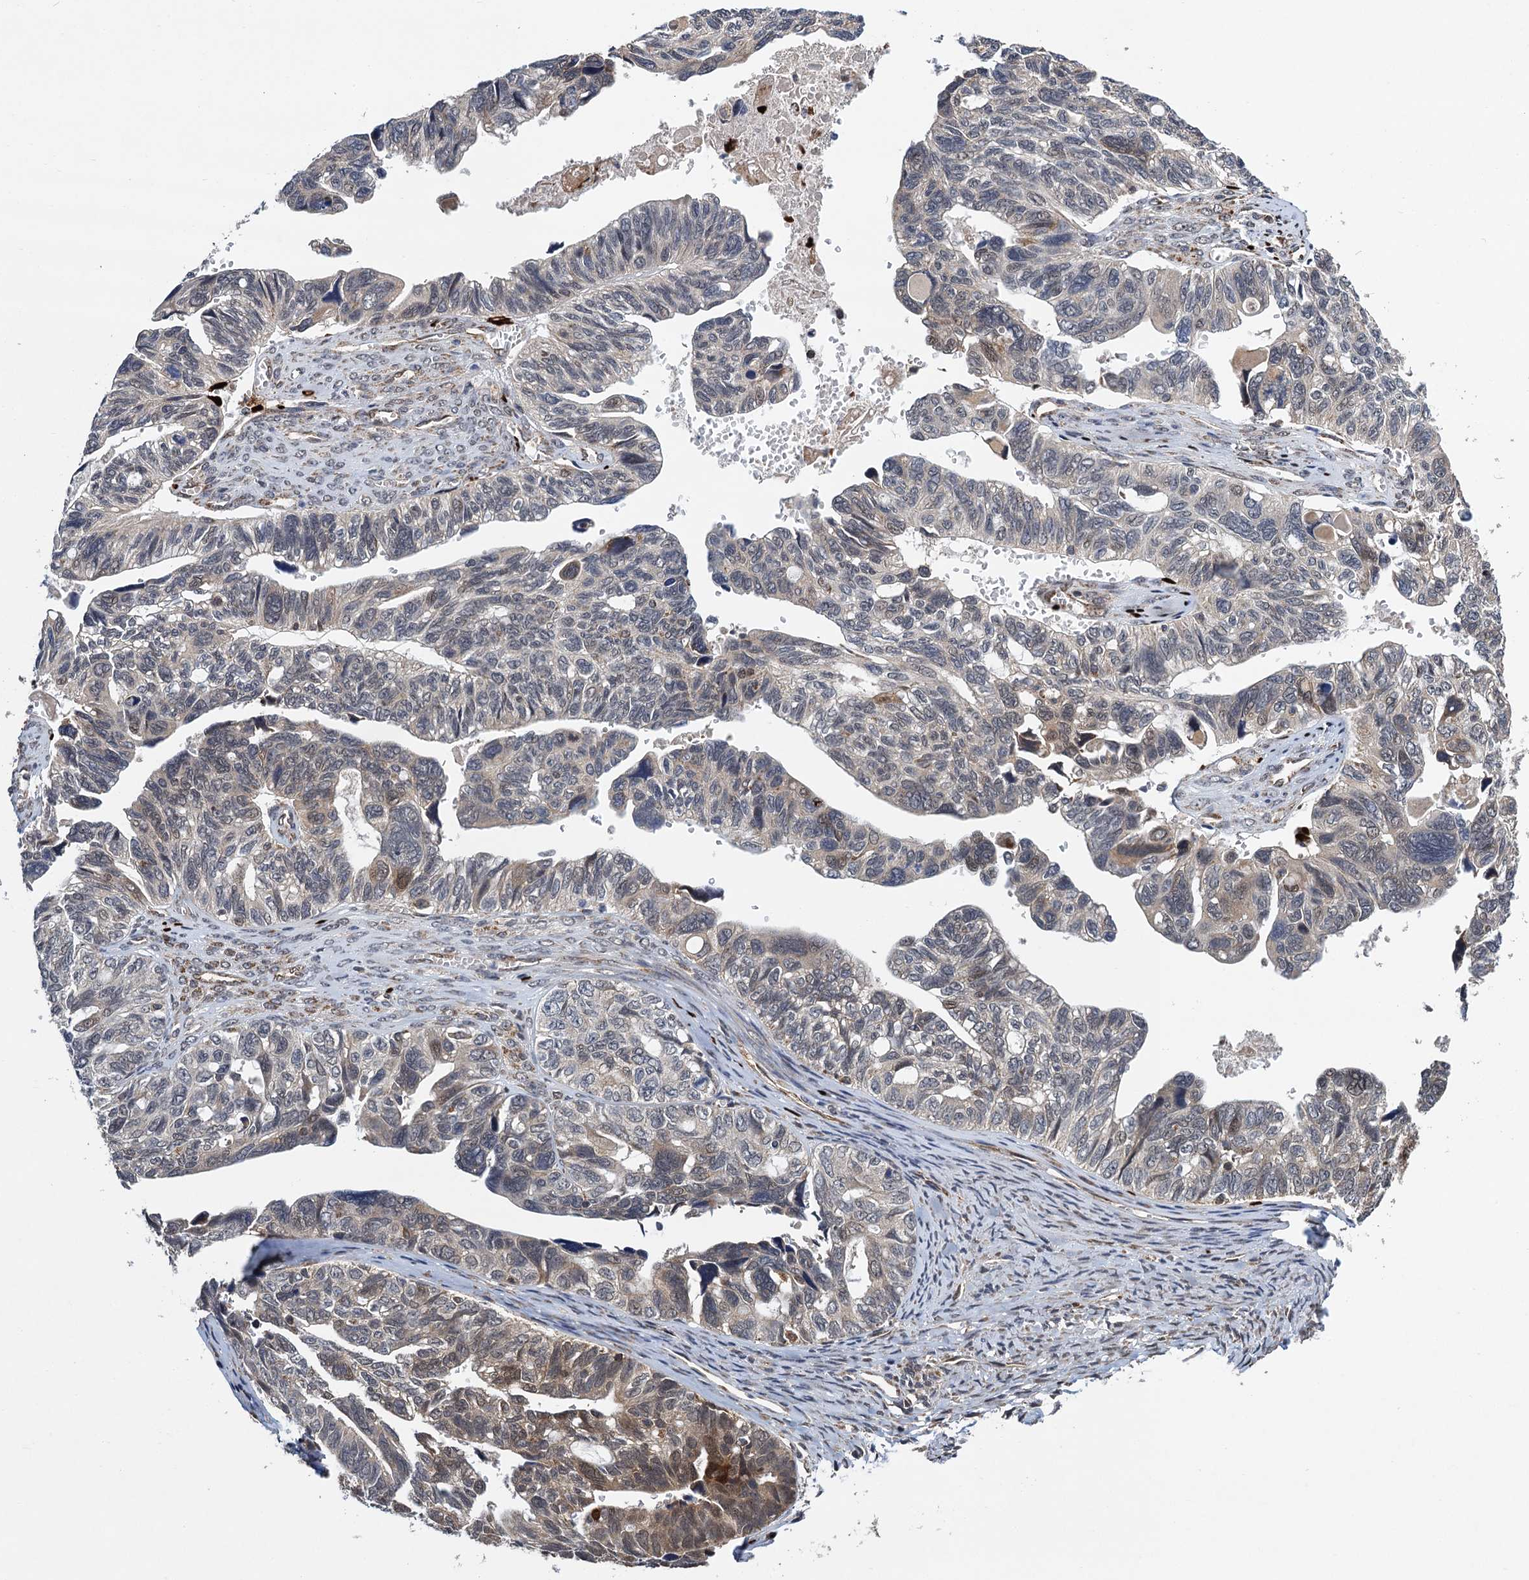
{"staining": {"intensity": "weak", "quantity": "<25%", "location": "cytoplasmic/membranous,nuclear"}, "tissue": "ovarian cancer", "cell_type": "Tumor cells", "image_type": "cancer", "snomed": [{"axis": "morphology", "description": "Cystadenocarcinoma, serous, NOS"}, {"axis": "topography", "description": "Ovary"}], "caption": "This is an immunohistochemistry histopathology image of human ovarian serous cystadenocarcinoma. There is no staining in tumor cells.", "gene": "CMPK2", "patient": {"sex": "female", "age": 79}}